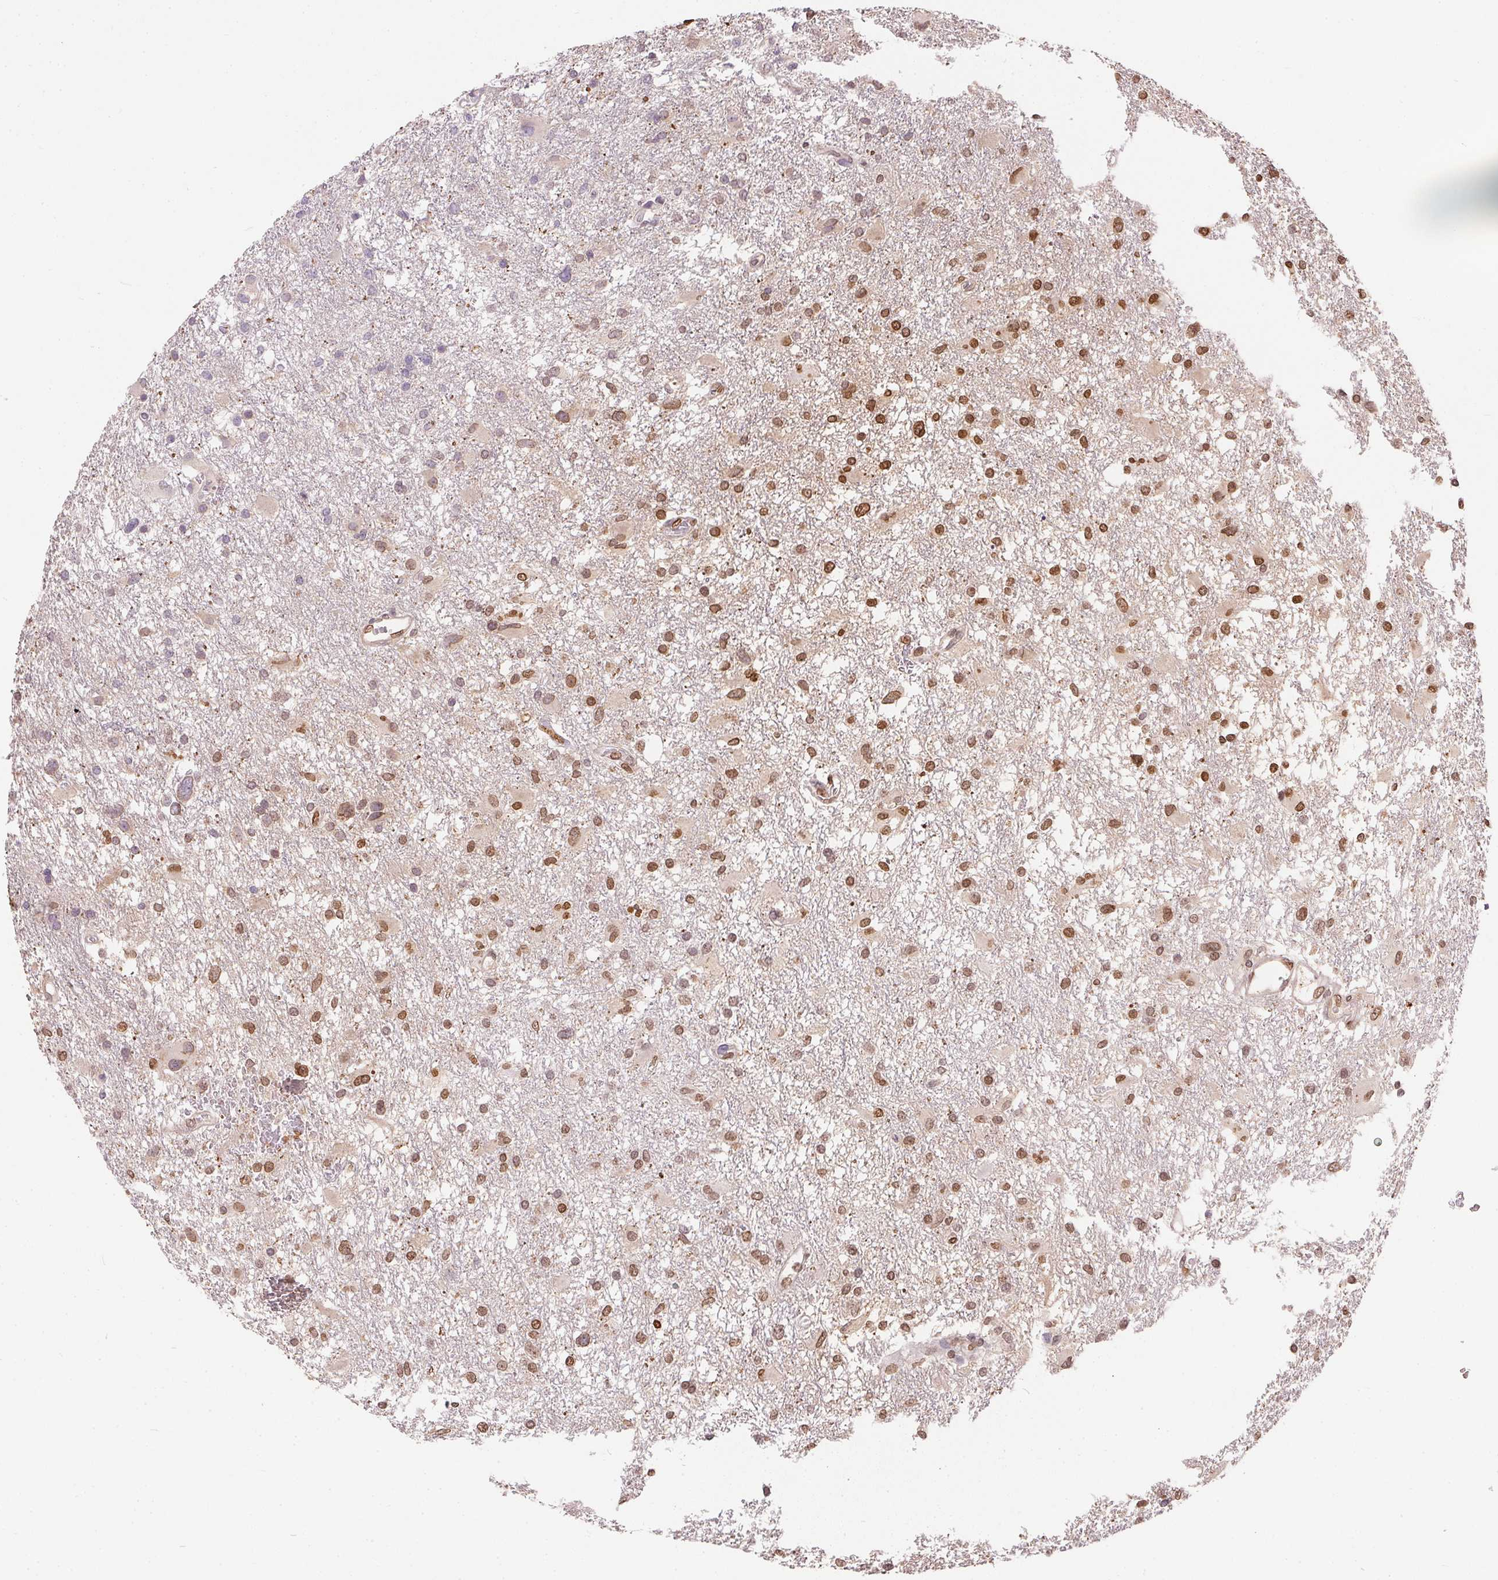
{"staining": {"intensity": "moderate", "quantity": ">75%", "location": "nuclear"}, "tissue": "glioma", "cell_type": "Tumor cells", "image_type": "cancer", "snomed": [{"axis": "morphology", "description": "Glioma, malignant, High grade"}, {"axis": "topography", "description": "Brain"}], "caption": "This photomicrograph shows immunohistochemistry (IHC) staining of glioma, with medium moderate nuclear positivity in about >75% of tumor cells.", "gene": "ORM1", "patient": {"sex": "male", "age": 53}}